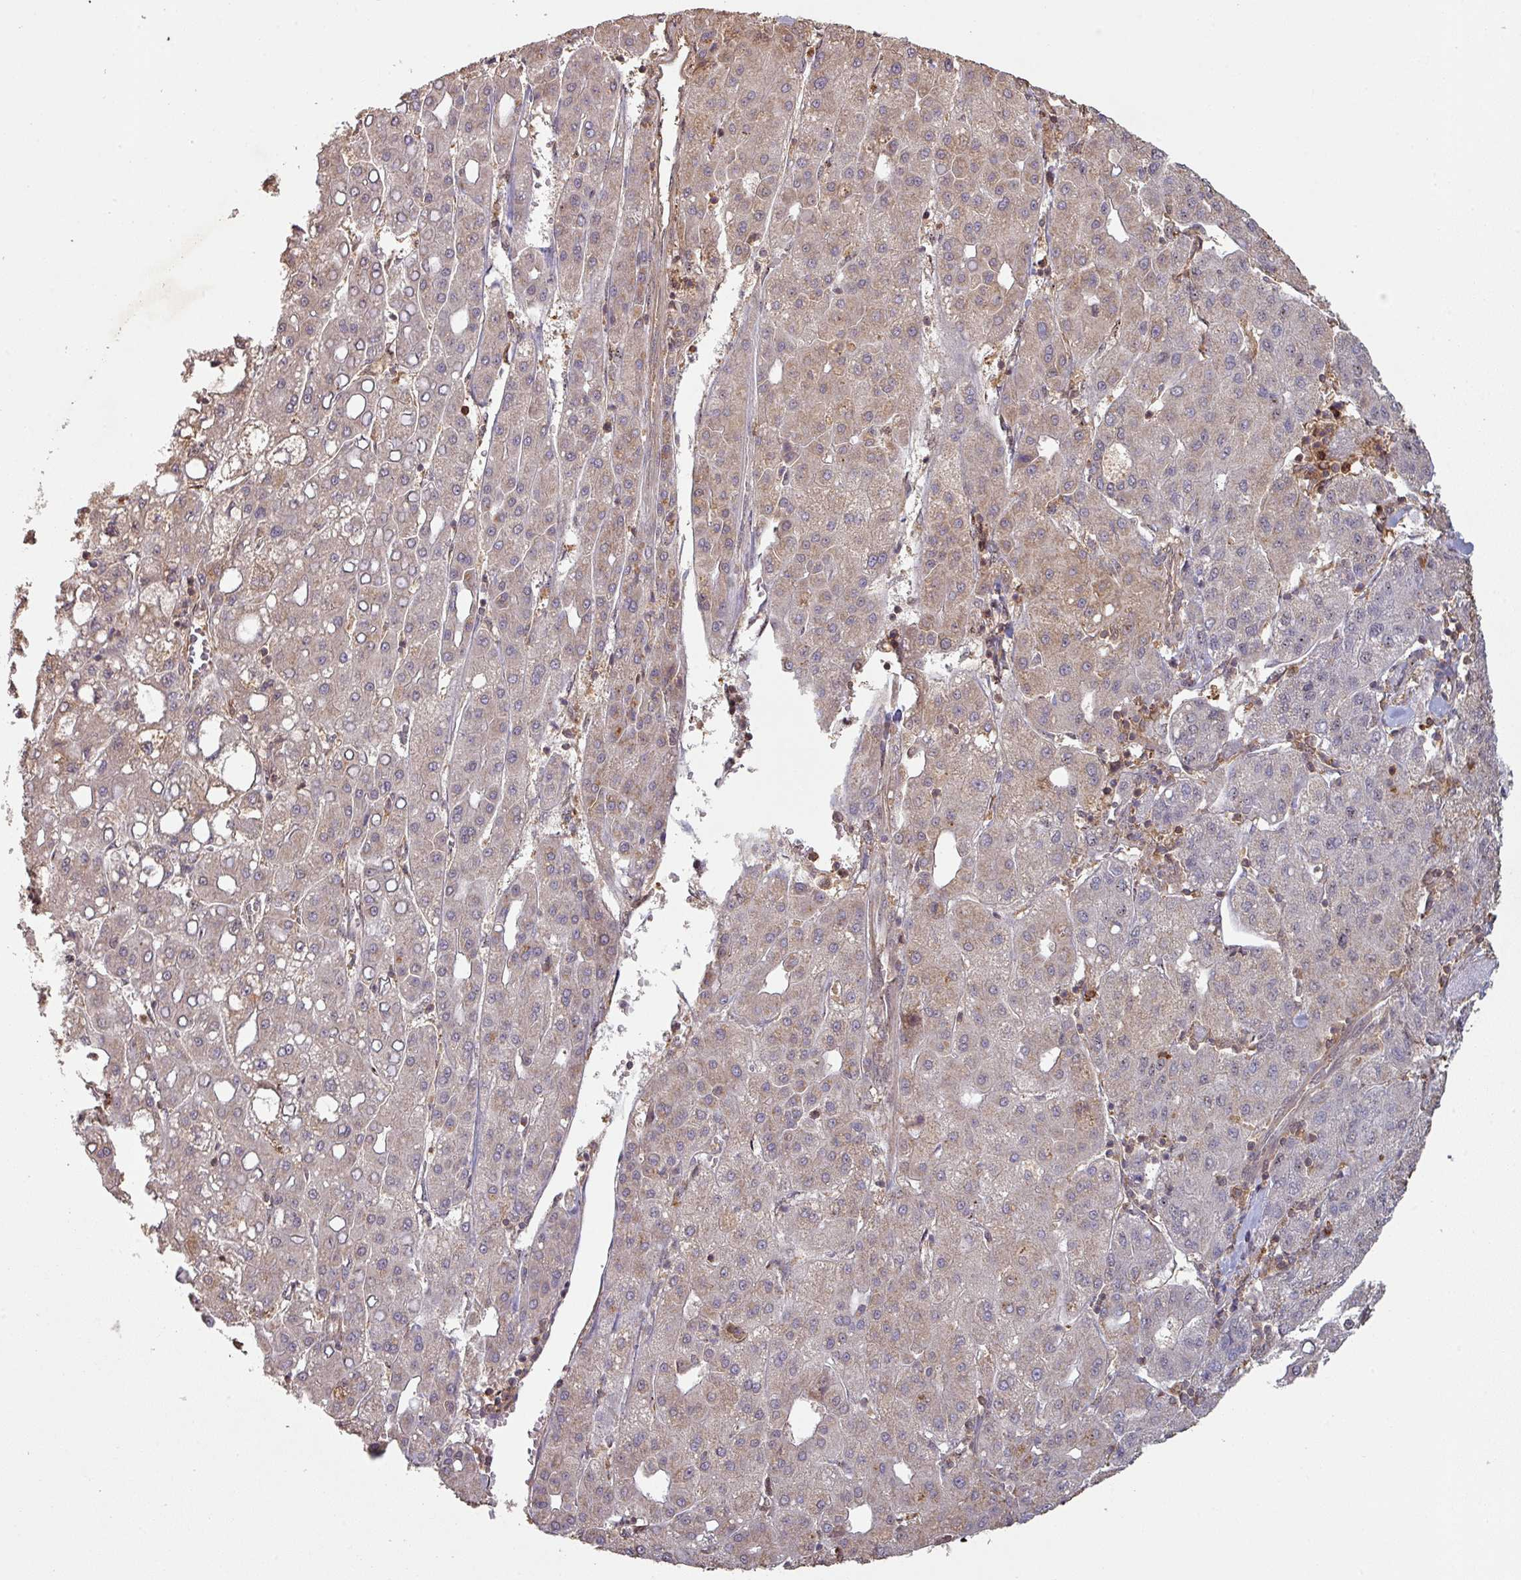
{"staining": {"intensity": "weak", "quantity": "25%-75%", "location": "cytoplasmic/membranous"}, "tissue": "liver cancer", "cell_type": "Tumor cells", "image_type": "cancer", "snomed": [{"axis": "morphology", "description": "Carcinoma, Hepatocellular, NOS"}, {"axis": "topography", "description": "Liver"}], "caption": "Protein expression analysis of liver hepatocellular carcinoma demonstrates weak cytoplasmic/membranous expression in approximately 25%-75% of tumor cells.", "gene": "ZNF322", "patient": {"sex": "male", "age": 65}}